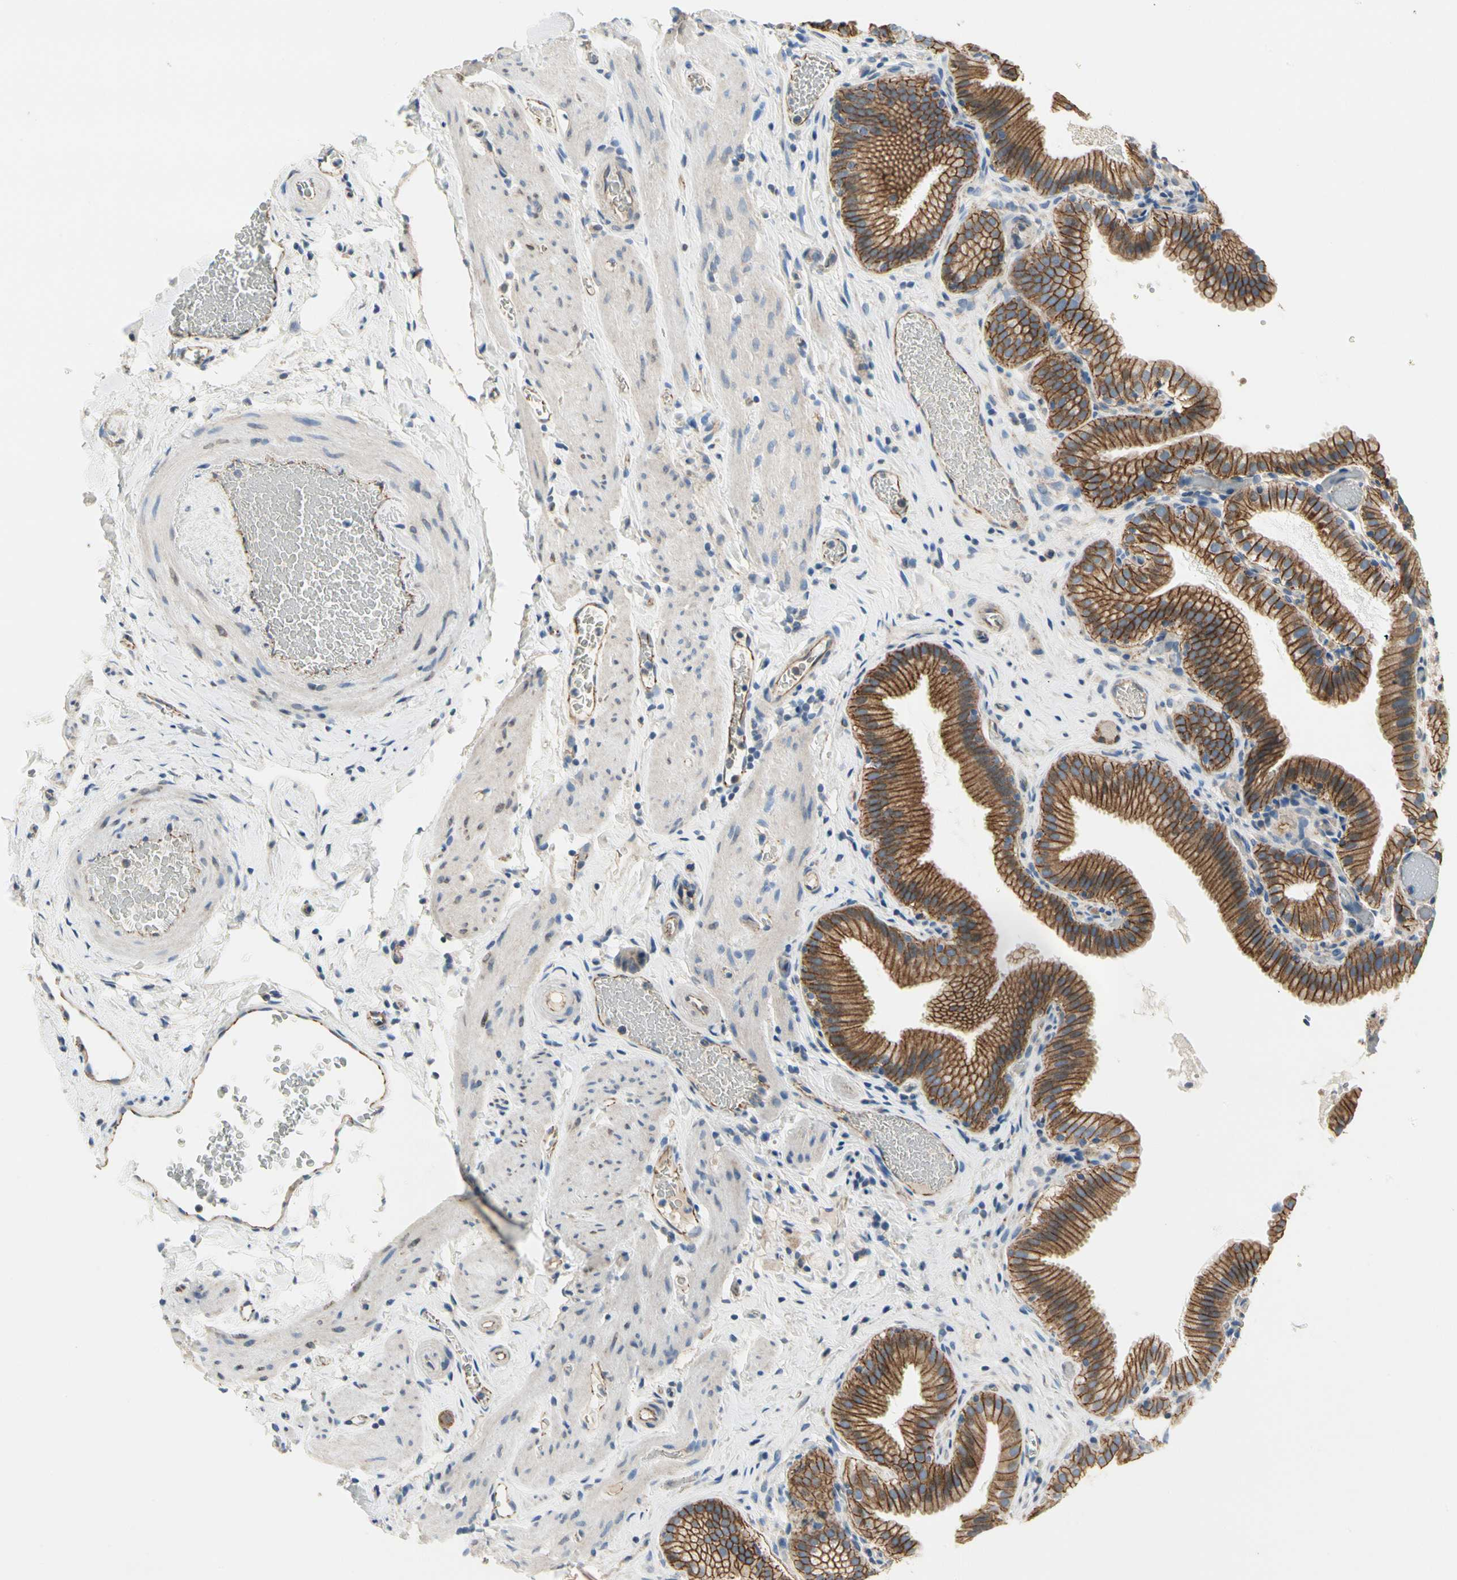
{"staining": {"intensity": "strong", "quantity": ">75%", "location": "cytoplasmic/membranous"}, "tissue": "gallbladder", "cell_type": "Glandular cells", "image_type": "normal", "snomed": [{"axis": "morphology", "description": "Normal tissue, NOS"}, {"axis": "topography", "description": "Gallbladder"}], "caption": "Gallbladder was stained to show a protein in brown. There is high levels of strong cytoplasmic/membranous expression in approximately >75% of glandular cells.", "gene": "LGR6", "patient": {"sex": "male", "age": 54}}